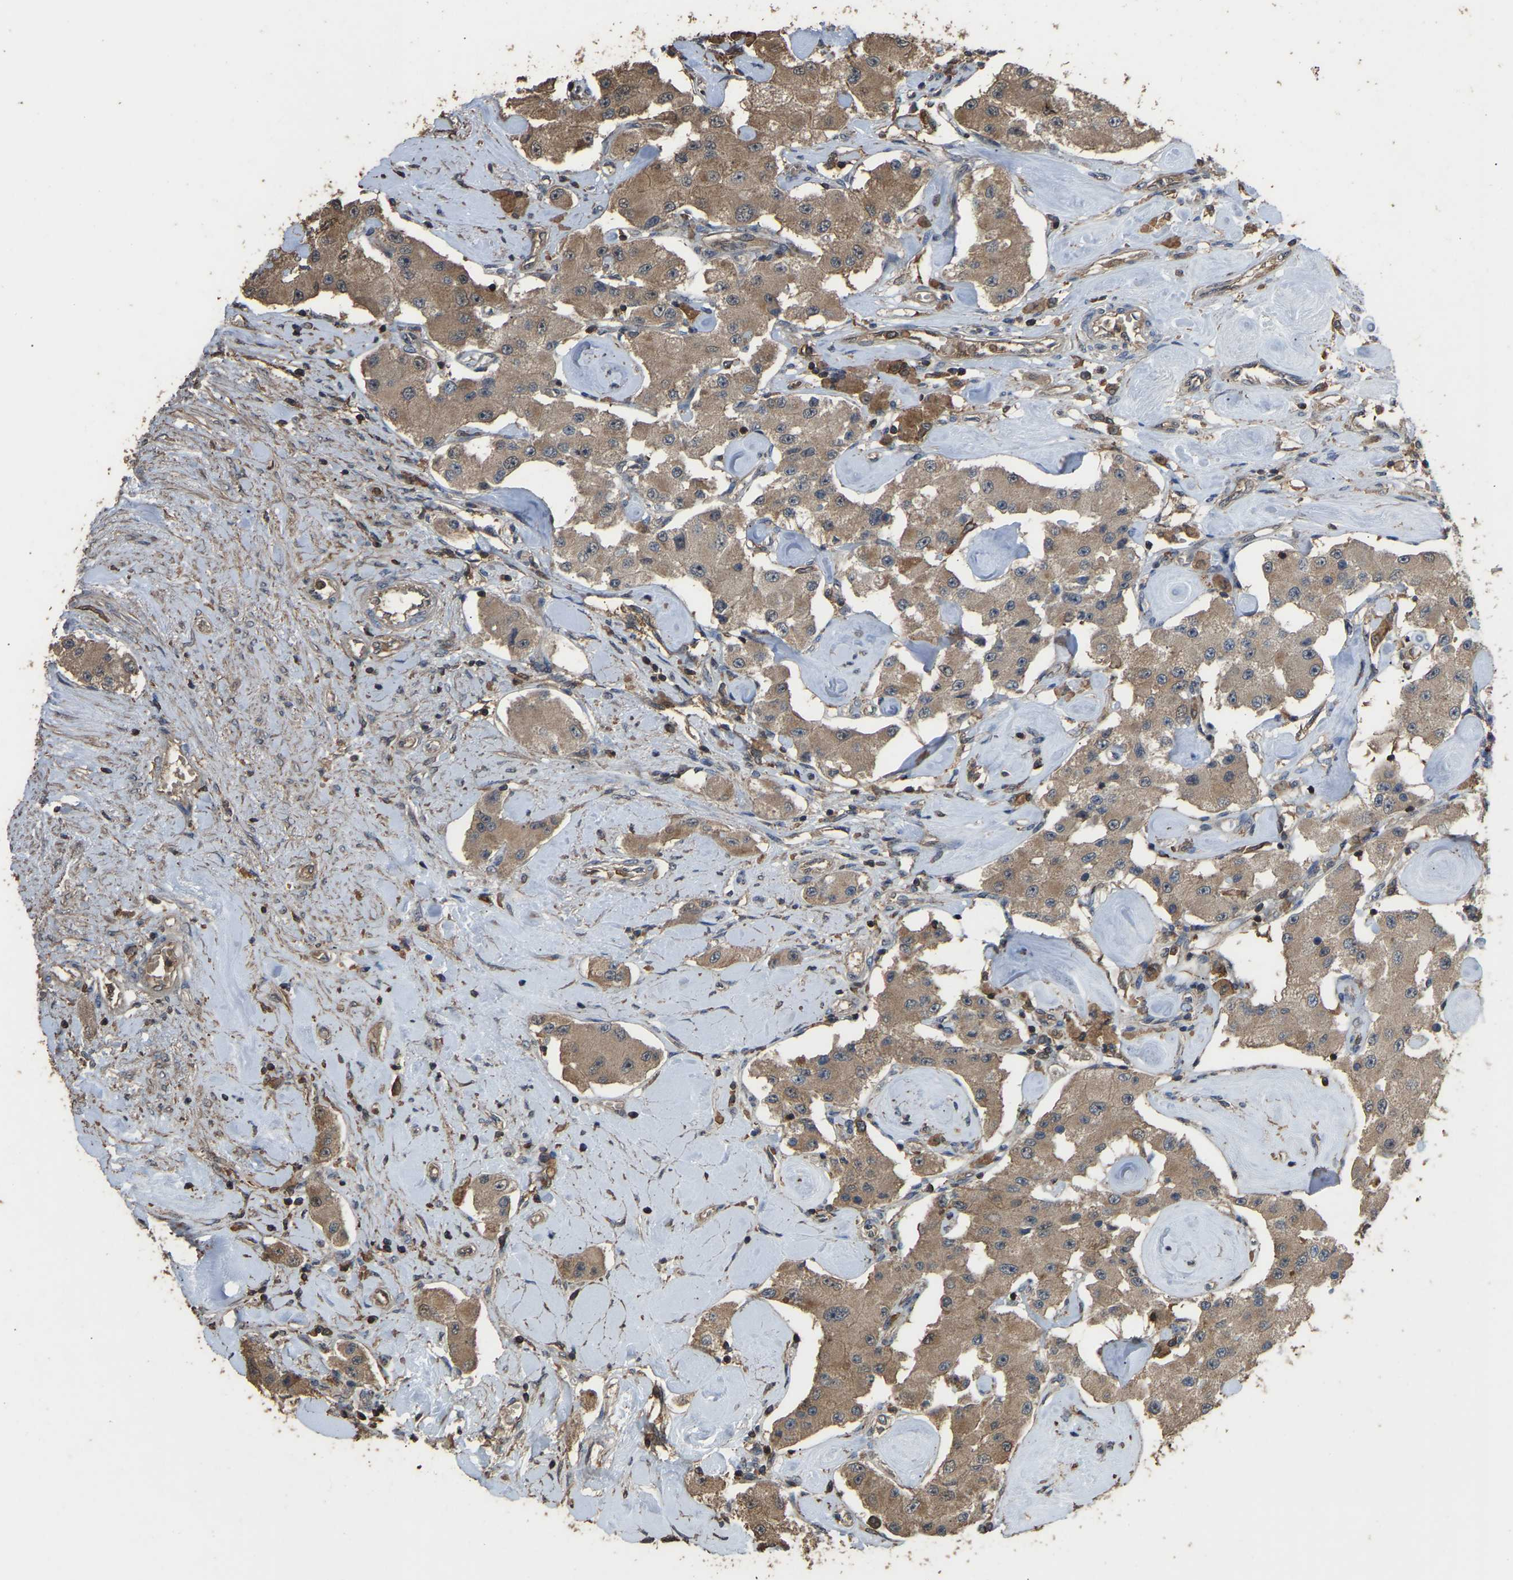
{"staining": {"intensity": "moderate", "quantity": ">75%", "location": "cytoplasmic/membranous"}, "tissue": "carcinoid", "cell_type": "Tumor cells", "image_type": "cancer", "snomed": [{"axis": "morphology", "description": "Carcinoid, malignant, NOS"}, {"axis": "topography", "description": "Pancreas"}], "caption": "Malignant carcinoid stained with a brown dye displays moderate cytoplasmic/membranous positive staining in about >75% of tumor cells.", "gene": "FHIT", "patient": {"sex": "male", "age": 41}}